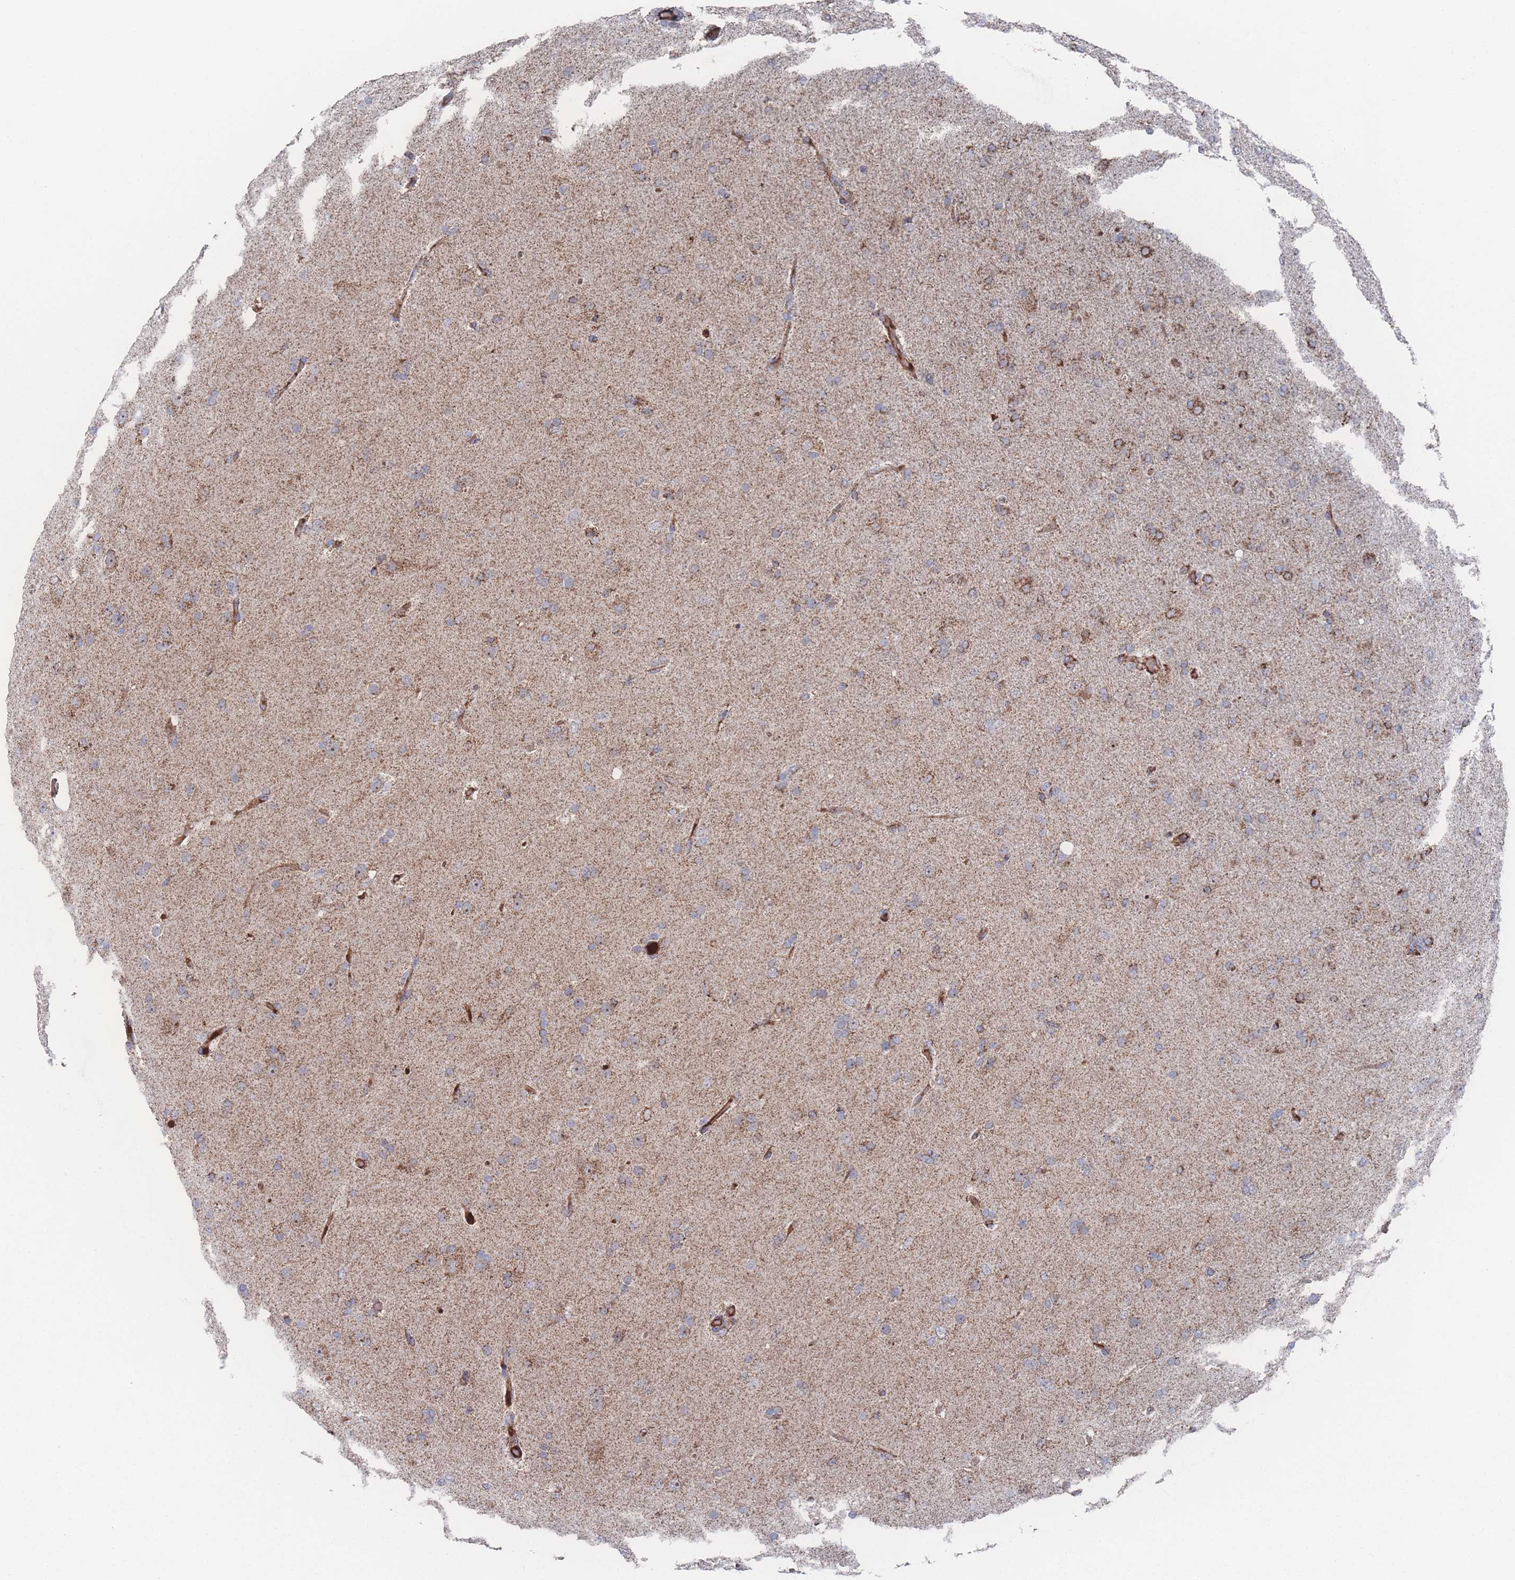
{"staining": {"intensity": "weak", "quantity": "<25%", "location": "cytoplasmic/membranous"}, "tissue": "glioma", "cell_type": "Tumor cells", "image_type": "cancer", "snomed": [{"axis": "morphology", "description": "Glioma, malignant, Low grade"}, {"axis": "topography", "description": "Brain"}], "caption": "This is an immunohistochemistry histopathology image of glioma. There is no expression in tumor cells.", "gene": "PEX14", "patient": {"sex": "male", "age": 65}}